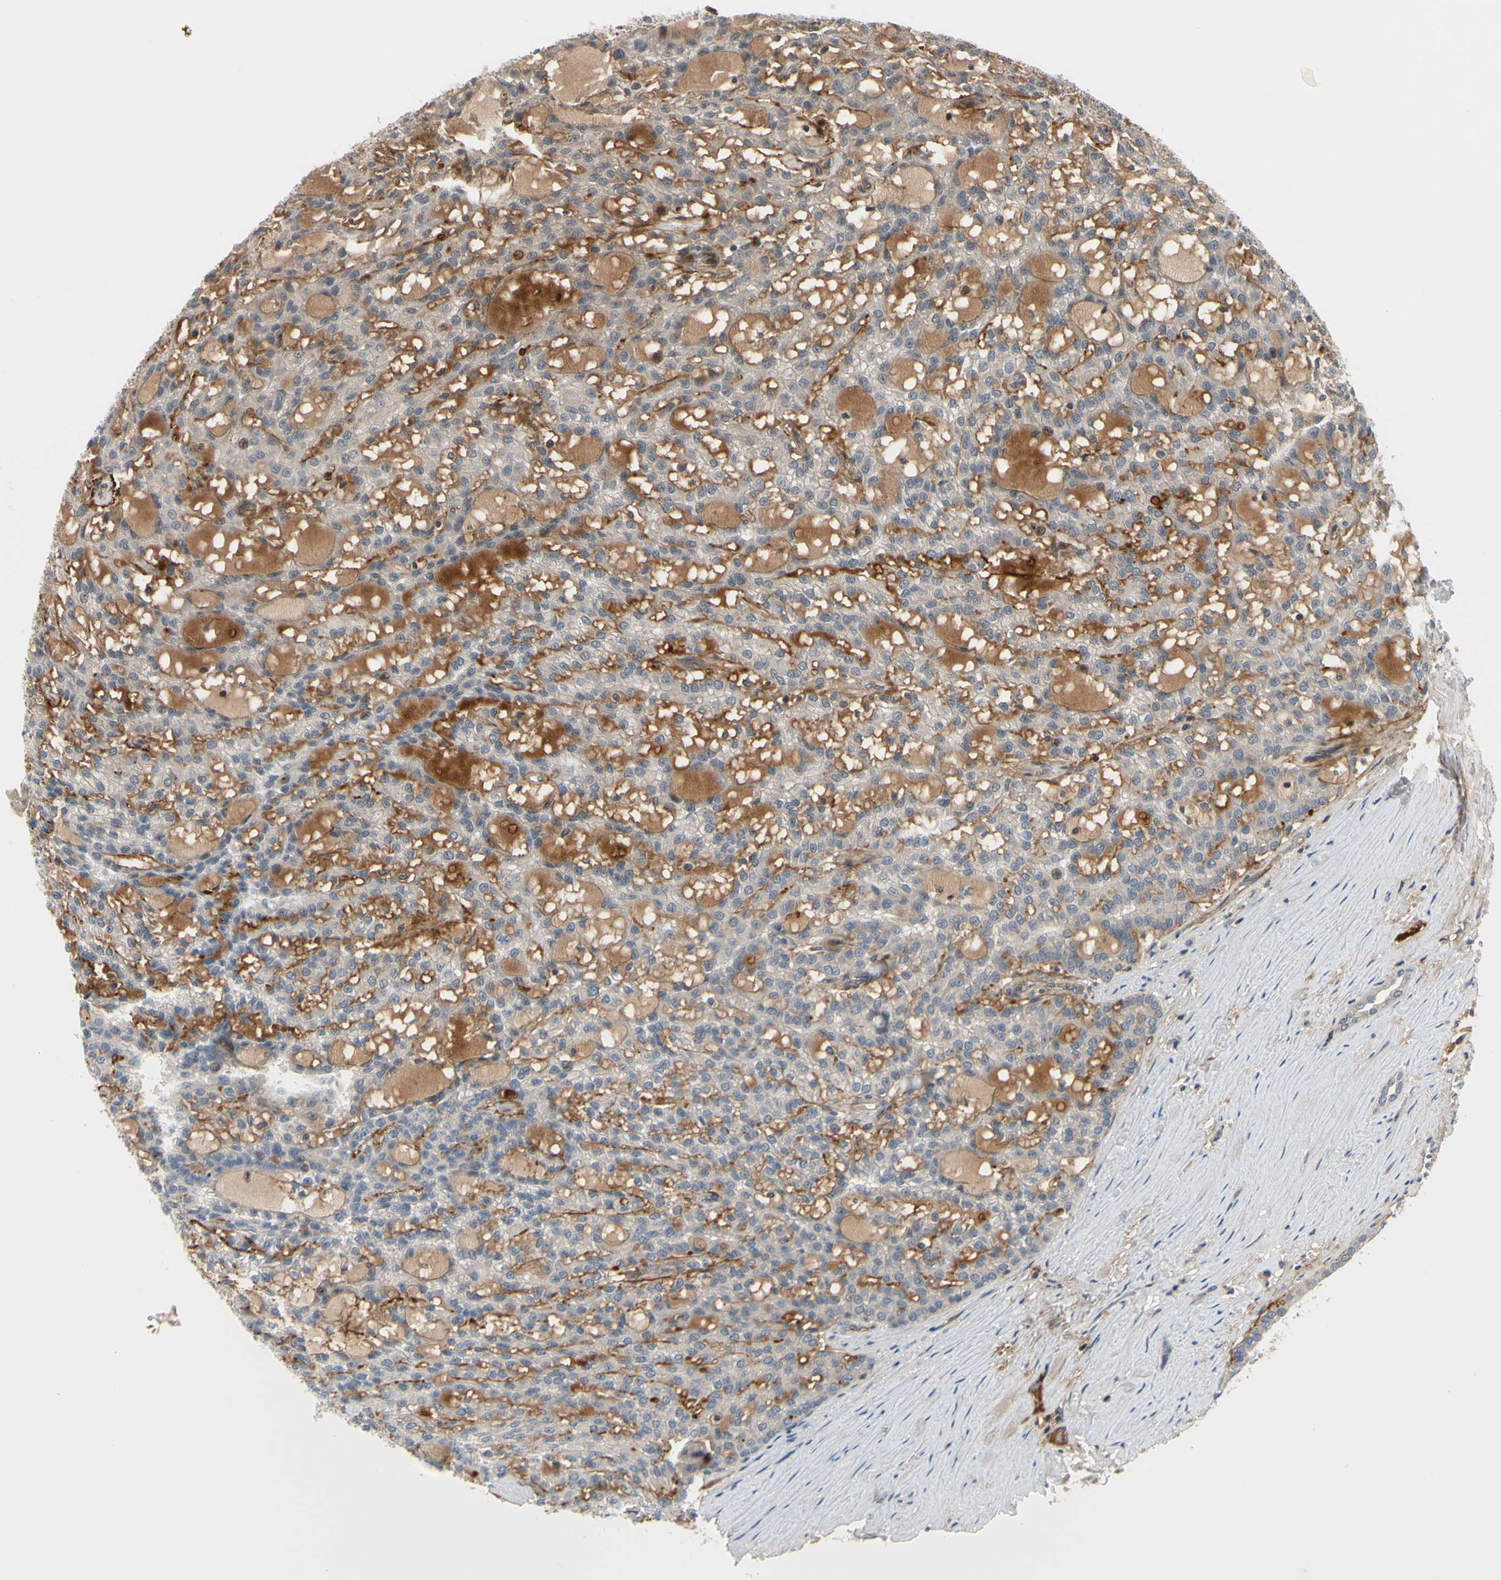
{"staining": {"intensity": "negative", "quantity": "none", "location": "none"}, "tissue": "renal cancer", "cell_type": "Tumor cells", "image_type": "cancer", "snomed": [{"axis": "morphology", "description": "Adenocarcinoma, NOS"}, {"axis": "topography", "description": "Kidney"}], "caption": "Tumor cells are negative for protein expression in human renal cancer (adenocarcinoma).", "gene": "COMMD9", "patient": {"sex": "male", "age": 63}}